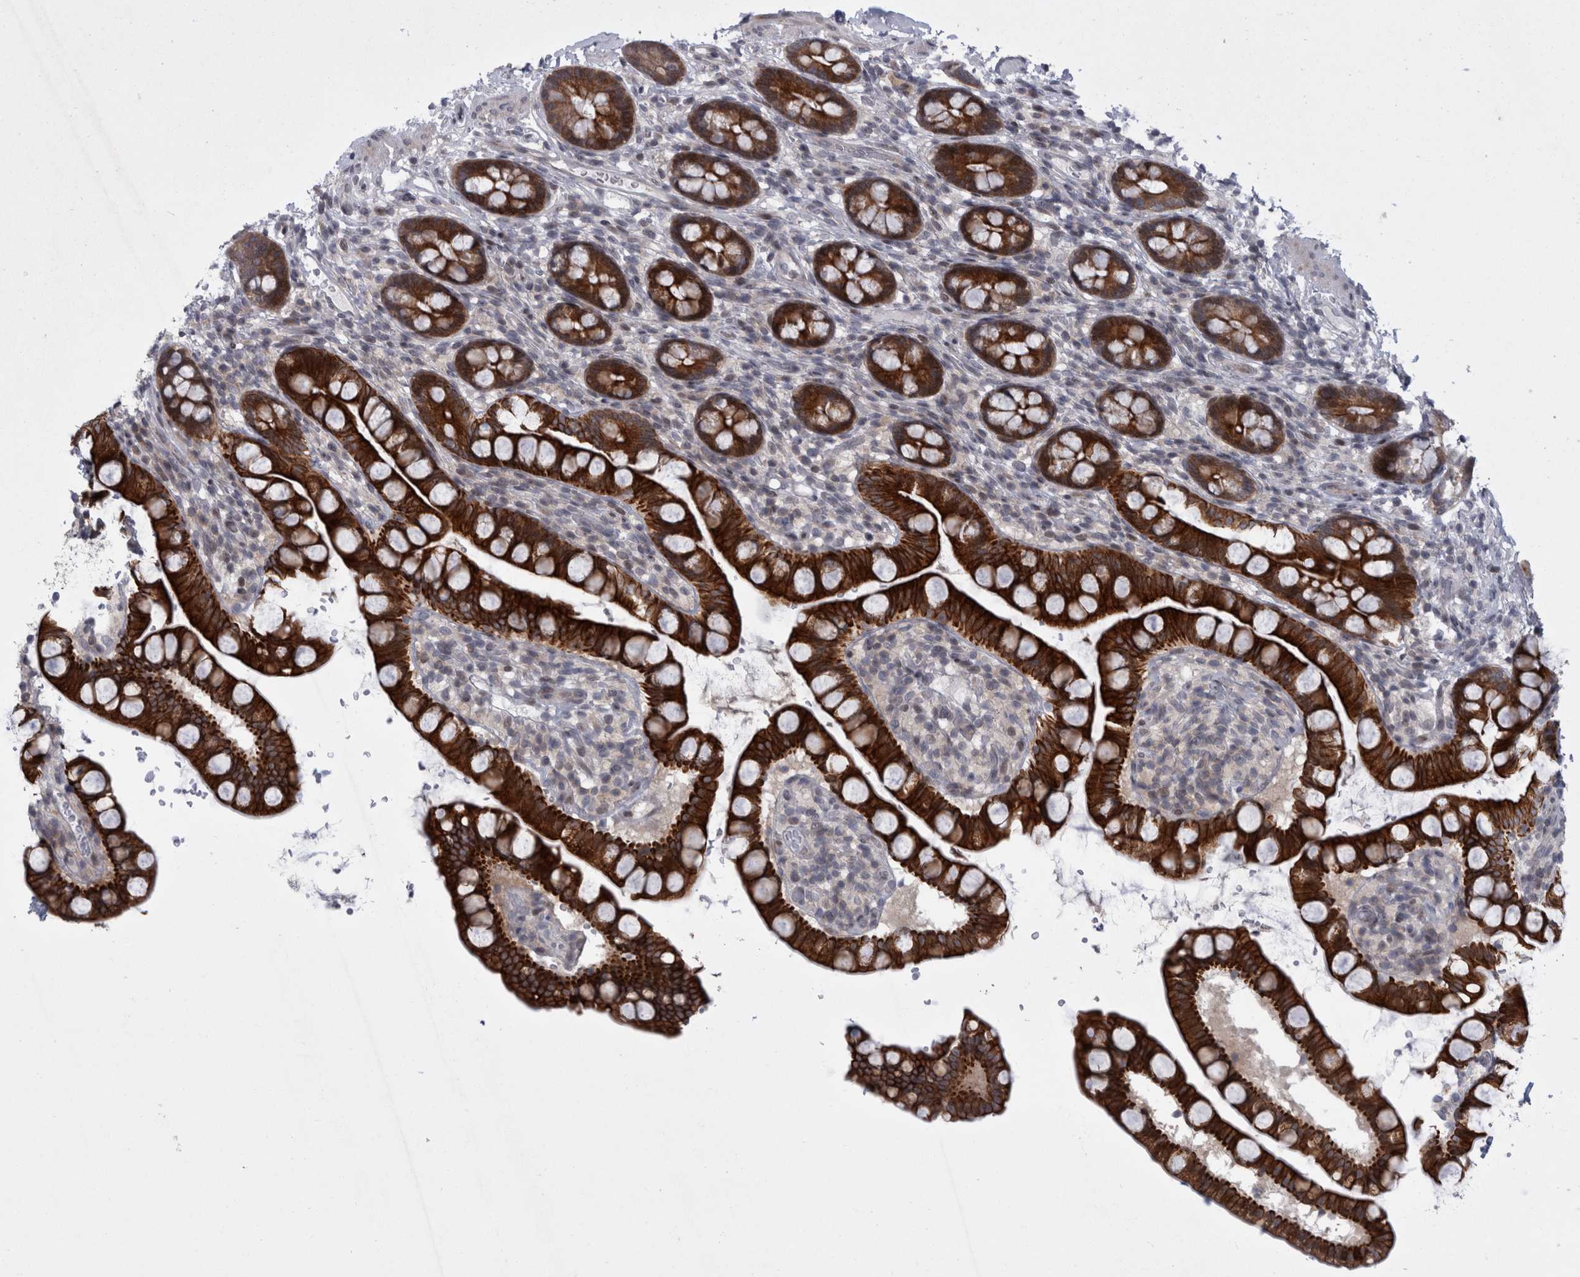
{"staining": {"intensity": "strong", "quantity": ">75%", "location": "cytoplasmic/membranous"}, "tissue": "small intestine", "cell_type": "Glandular cells", "image_type": "normal", "snomed": [{"axis": "morphology", "description": "Normal tissue, NOS"}, {"axis": "topography", "description": "Smooth muscle"}, {"axis": "topography", "description": "Small intestine"}], "caption": "The immunohistochemical stain shows strong cytoplasmic/membranous positivity in glandular cells of benign small intestine.", "gene": "UTP25", "patient": {"sex": "female", "age": 84}}